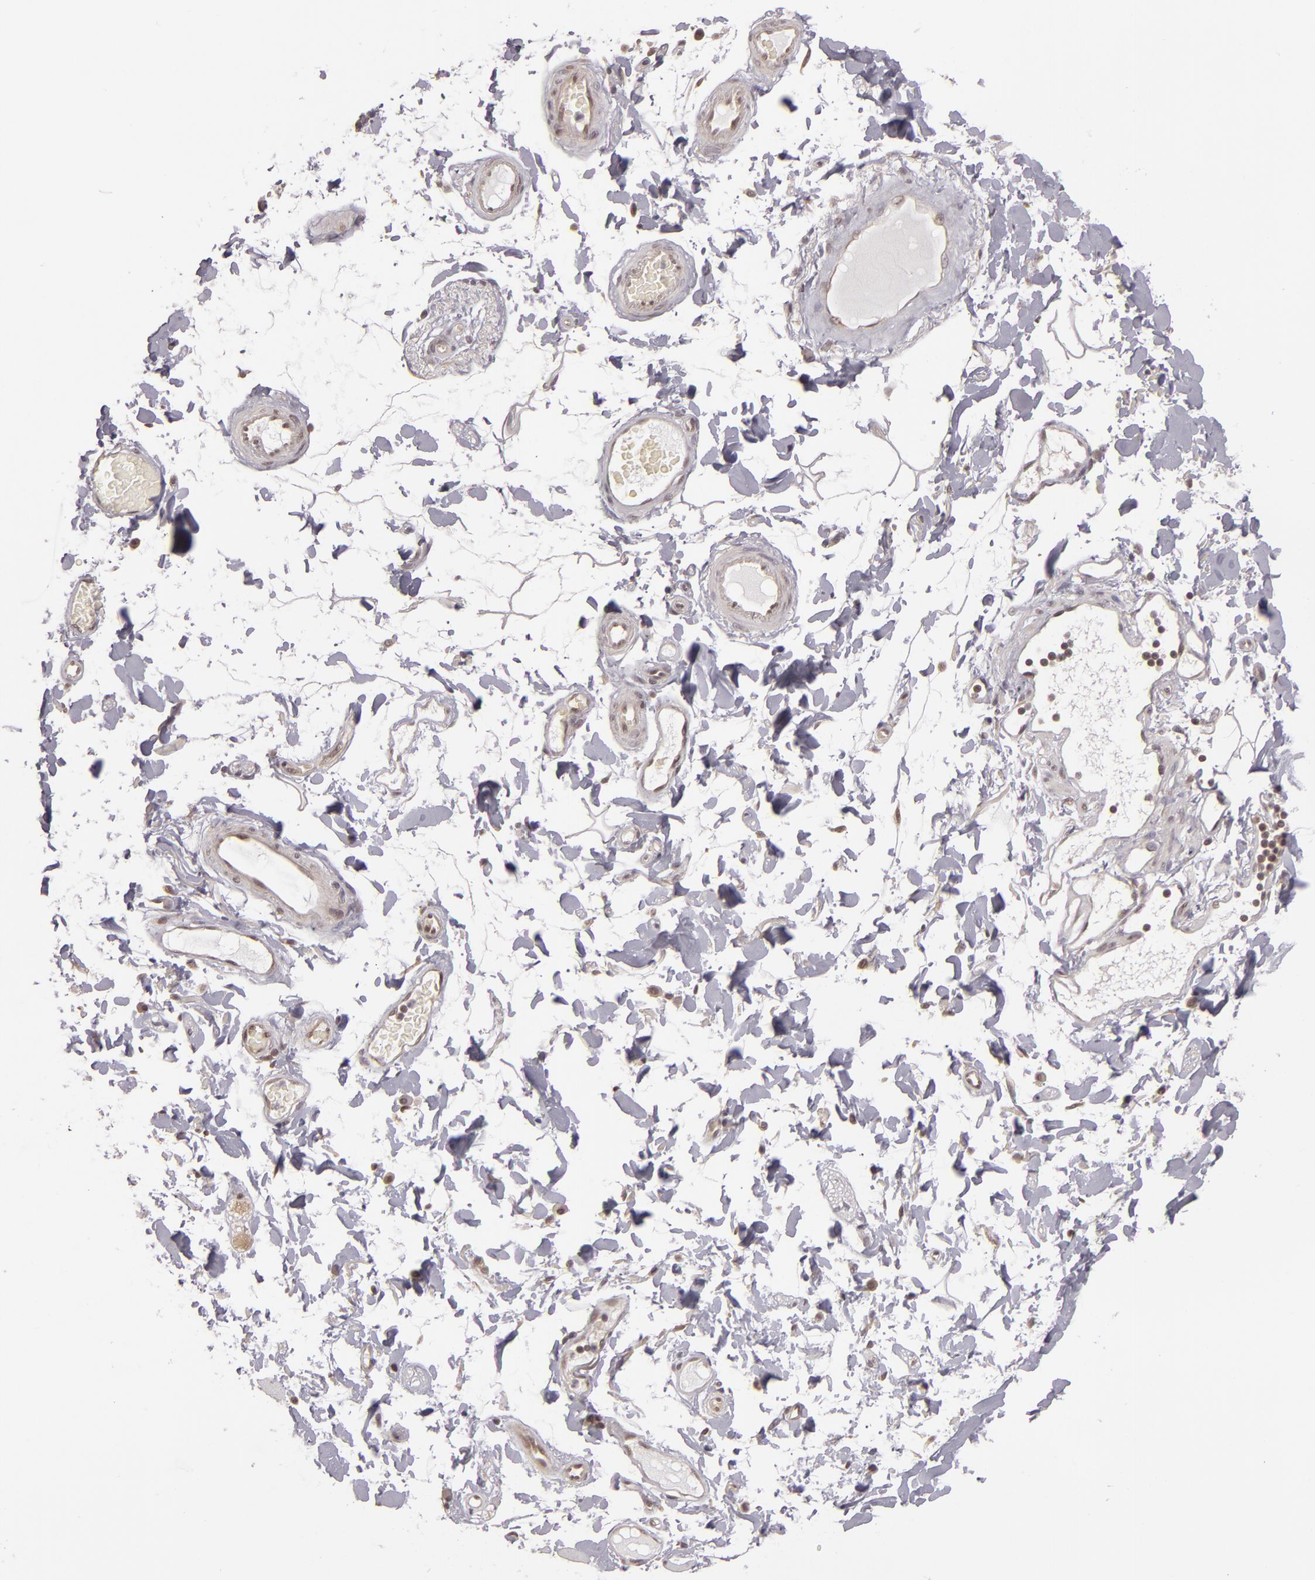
{"staining": {"intensity": "moderate", "quantity": ">75%", "location": "nuclear"}, "tissue": "adipose tissue", "cell_type": "Adipocytes", "image_type": "normal", "snomed": [{"axis": "morphology", "description": "Normal tissue, NOS"}, {"axis": "topography", "description": "Duodenum"}], "caption": "DAB (3,3'-diaminobenzidine) immunohistochemical staining of unremarkable human adipose tissue demonstrates moderate nuclear protein expression in about >75% of adipocytes. (brown staining indicates protein expression, while blue staining denotes nuclei).", "gene": "ZNF133", "patient": {"sex": "male", "age": 63}}